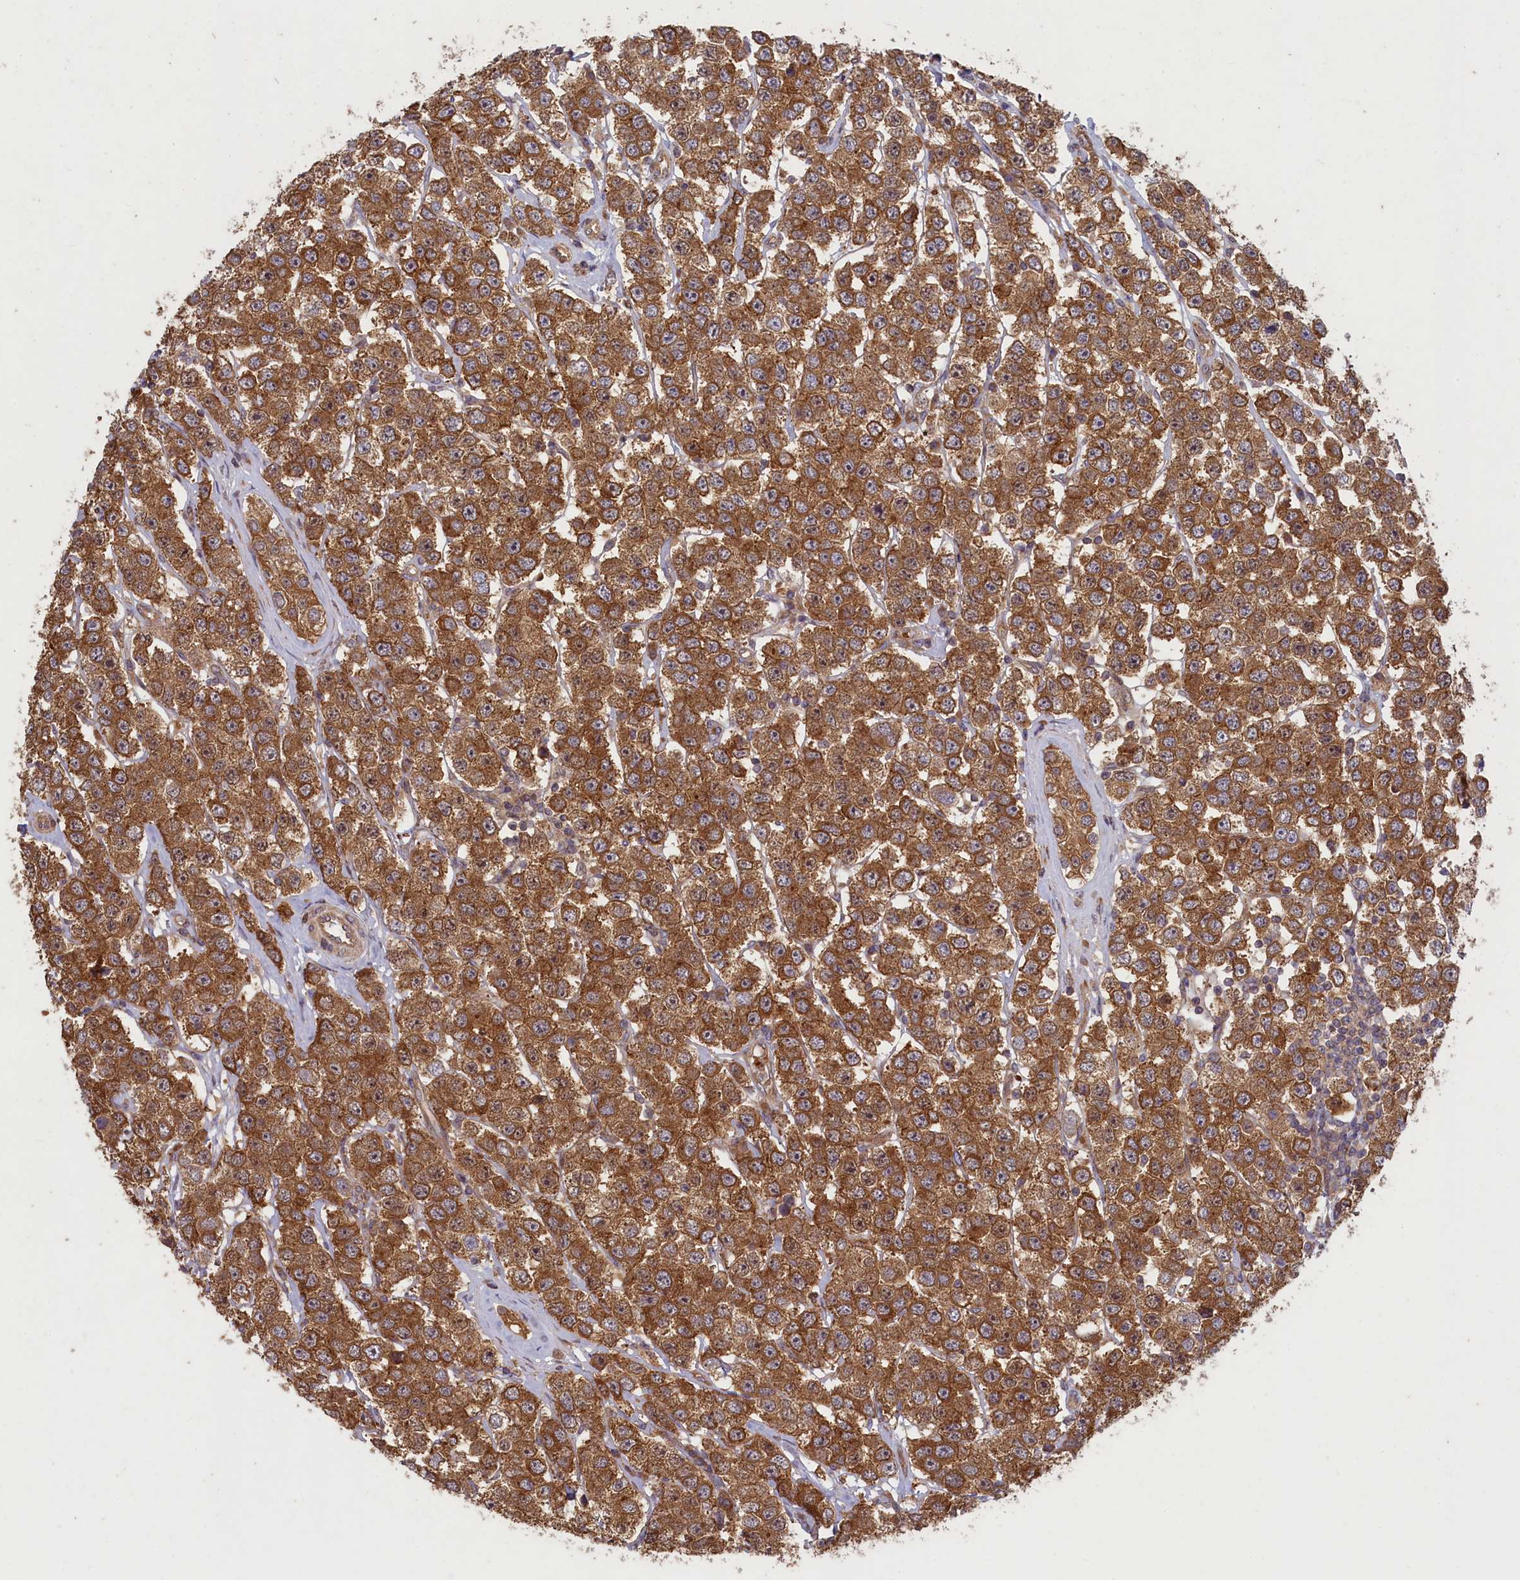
{"staining": {"intensity": "moderate", "quantity": ">75%", "location": "cytoplasmic/membranous"}, "tissue": "testis cancer", "cell_type": "Tumor cells", "image_type": "cancer", "snomed": [{"axis": "morphology", "description": "Seminoma, NOS"}, {"axis": "topography", "description": "Testis"}], "caption": "Testis cancer (seminoma) was stained to show a protein in brown. There is medium levels of moderate cytoplasmic/membranous positivity in about >75% of tumor cells.", "gene": "CIAO2B", "patient": {"sex": "male", "age": 28}}